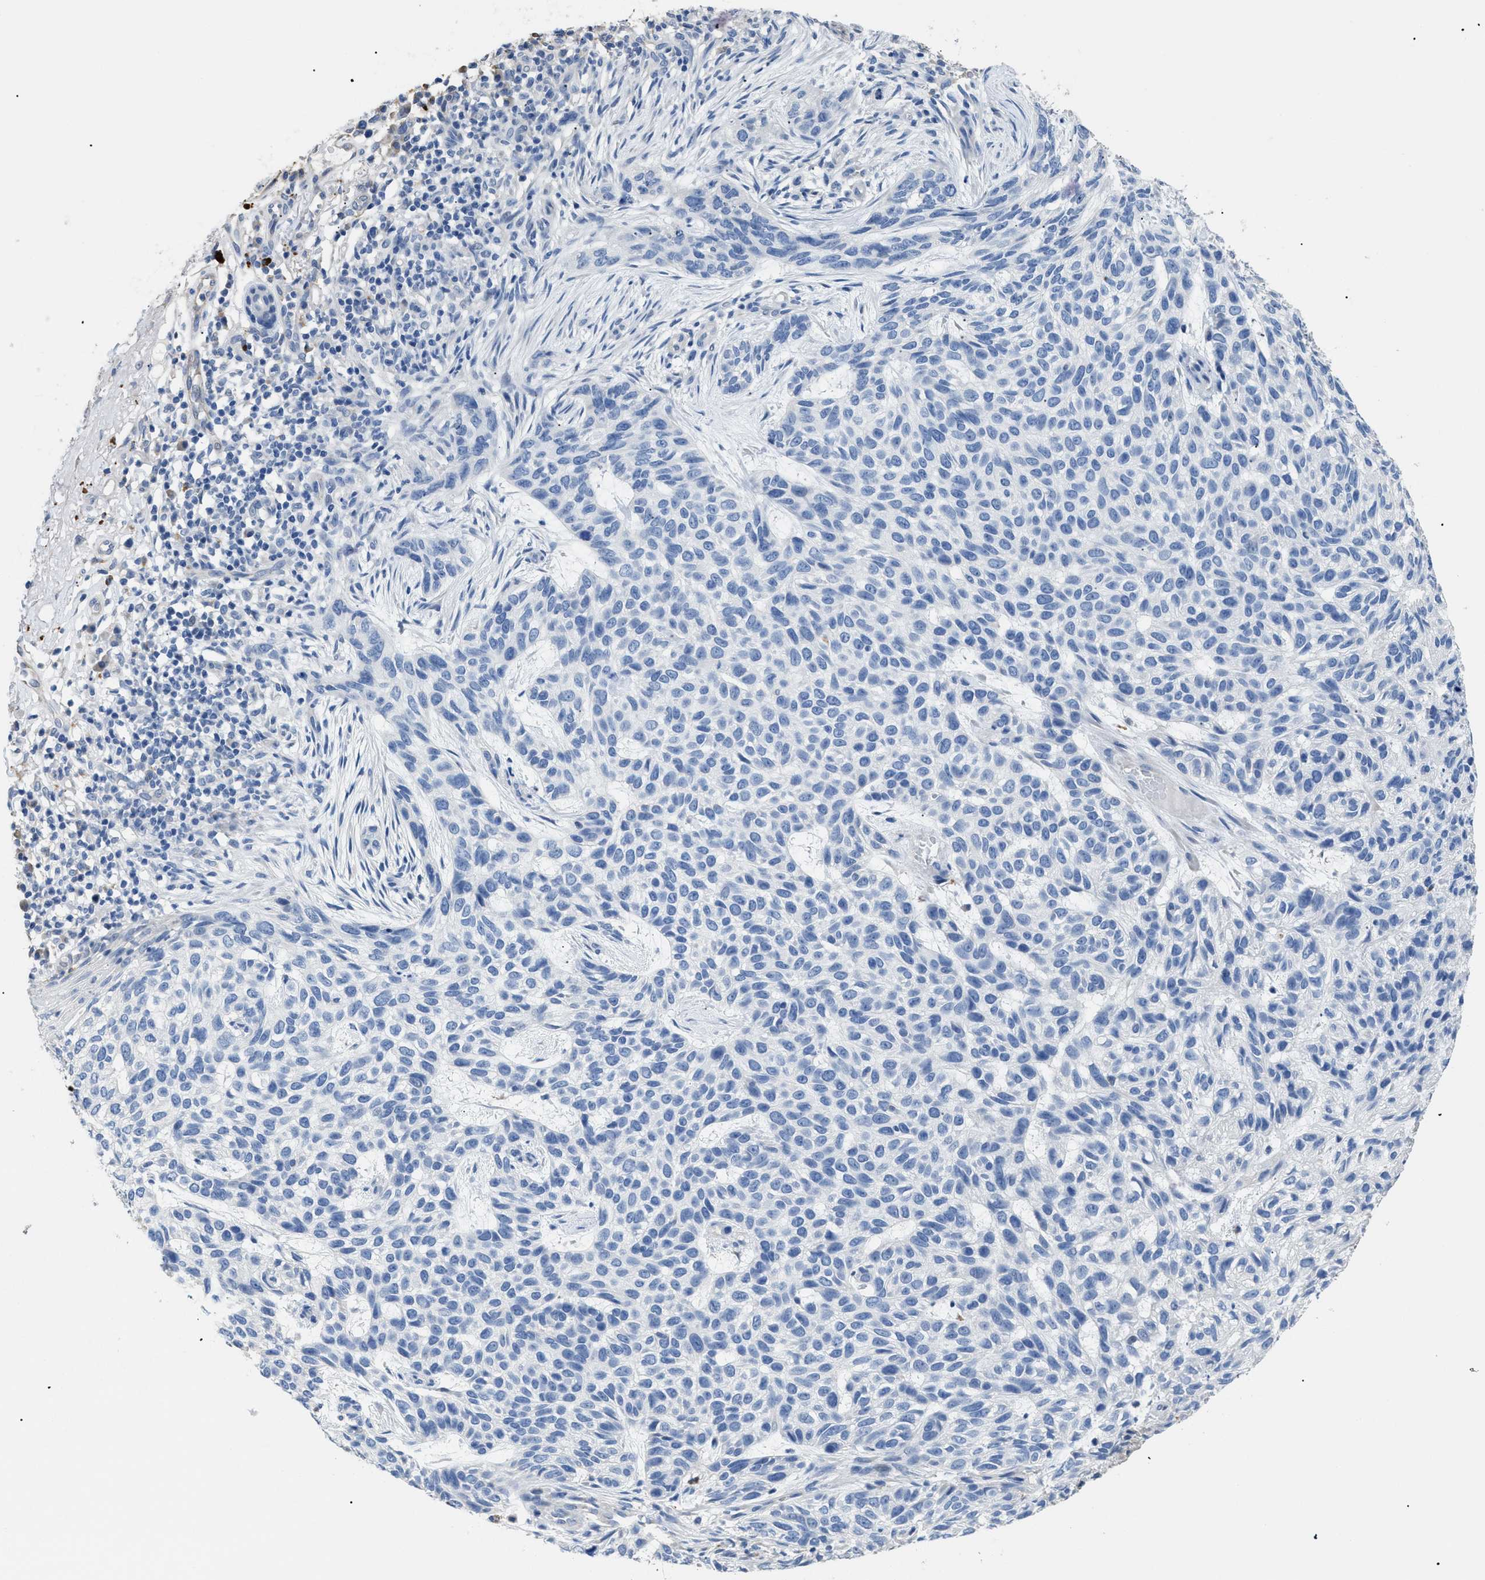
{"staining": {"intensity": "negative", "quantity": "none", "location": "none"}, "tissue": "skin cancer", "cell_type": "Tumor cells", "image_type": "cancer", "snomed": [{"axis": "morphology", "description": "Normal tissue, NOS"}, {"axis": "morphology", "description": "Basal cell carcinoma"}, {"axis": "topography", "description": "Skin"}], "caption": "The immunohistochemistry (IHC) photomicrograph has no significant staining in tumor cells of skin cancer tissue. Nuclei are stained in blue.", "gene": "APOBEC2", "patient": {"sex": "male", "age": 79}}